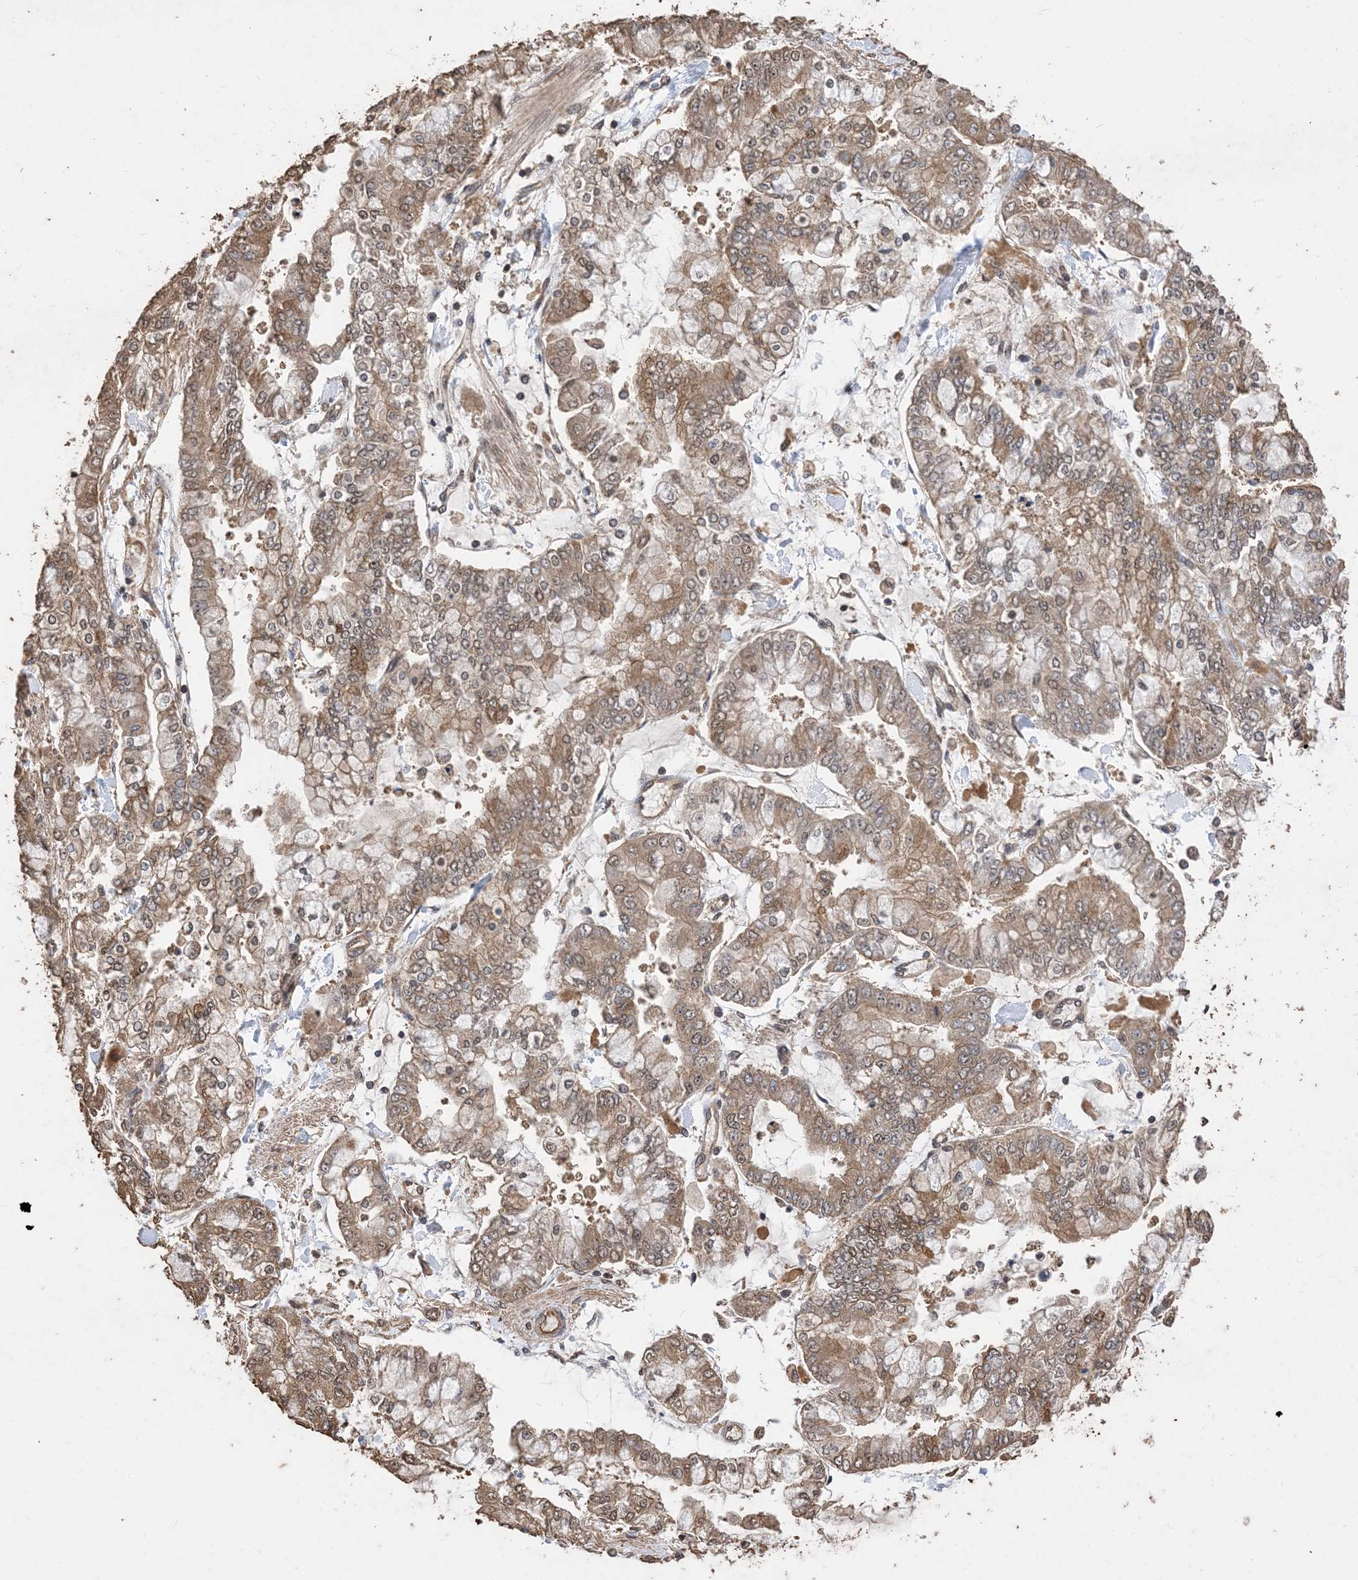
{"staining": {"intensity": "moderate", "quantity": ">75%", "location": "cytoplasmic/membranous"}, "tissue": "stomach cancer", "cell_type": "Tumor cells", "image_type": "cancer", "snomed": [{"axis": "morphology", "description": "Normal tissue, NOS"}, {"axis": "morphology", "description": "Adenocarcinoma, NOS"}, {"axis": "topography", "description": "Stomach, upper"}, {"axis": "topography", "description": "Stomach"}], "caption": "Protein expression by immunohistochemistry (IHC) displays moderate cytoplasmic/membranous staining in approximately >75% of tumor cells in stomach cancer (adenocarcinoma). (DAB (3,3'-diaminobenzidine) = brown stain, brightfield microscopy at high magnification).", "gene": "ZKSCAN5", "patient": {"sex": "male", "age": 76}}